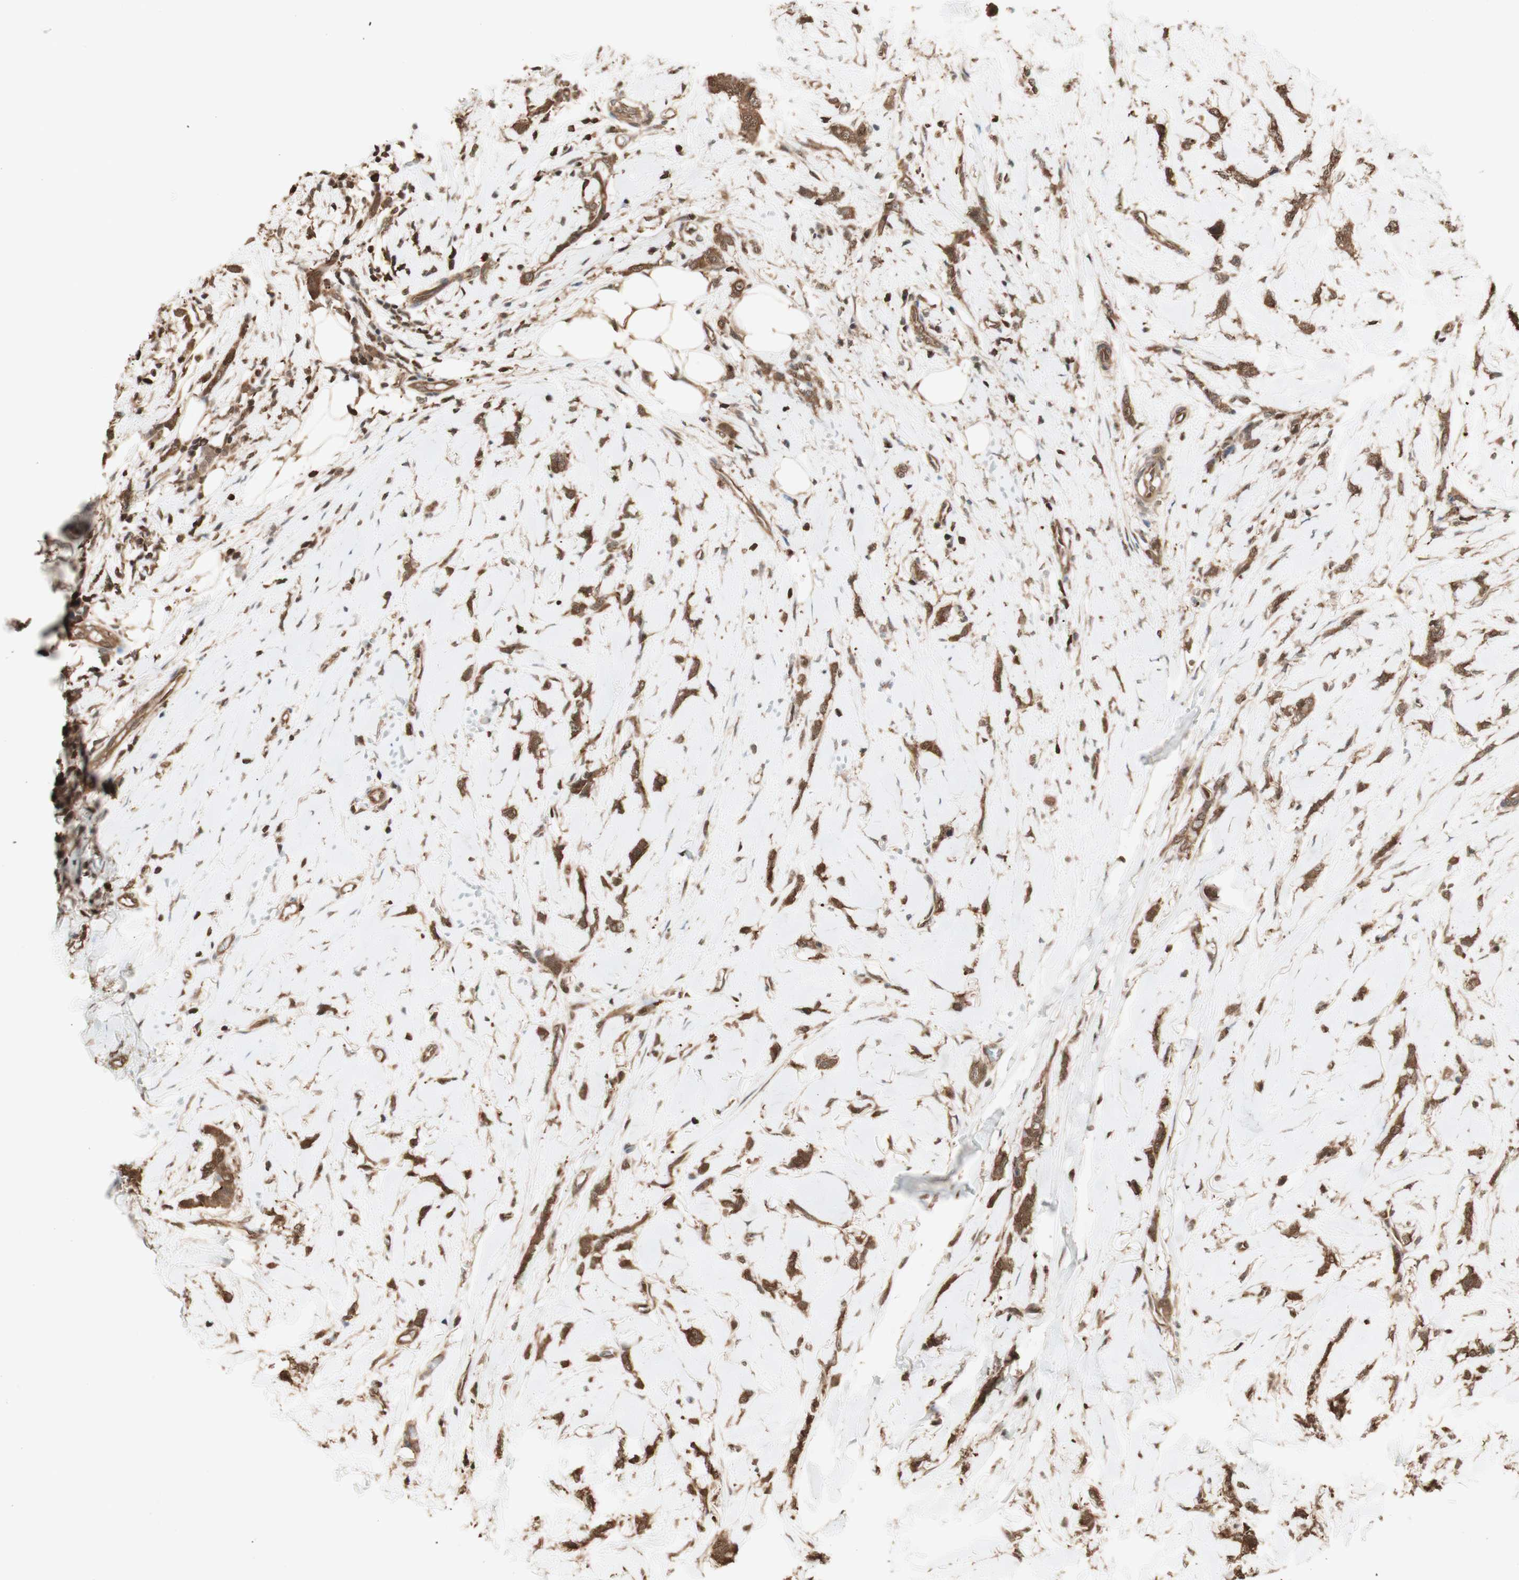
{"staining": {"intensity": "moderate", "quantity": ">75%", "location": "cytoplasmic/membranous,nuclear"}, "tissue": "breast cancer", "cell_type": "Tumor cells", "image_type": "cancer", "snomed": [{"axis": "morphology", "description": "Lobular carcinoma"}, {"axis": "topography", "description": "Skin"}, {"axis": "topography", "description": "Breast"}], "caption": "Immunohistochemistry of human breast cancer displays medium levels of moderate cytoplasmic/membranous and nuclear positivity in about >75% of tumor cells. The protein is shown in brown color, while the nuclei are stained blue.", "gene": "YWHAB", "patient": {"sex": "female", "age": 46}}